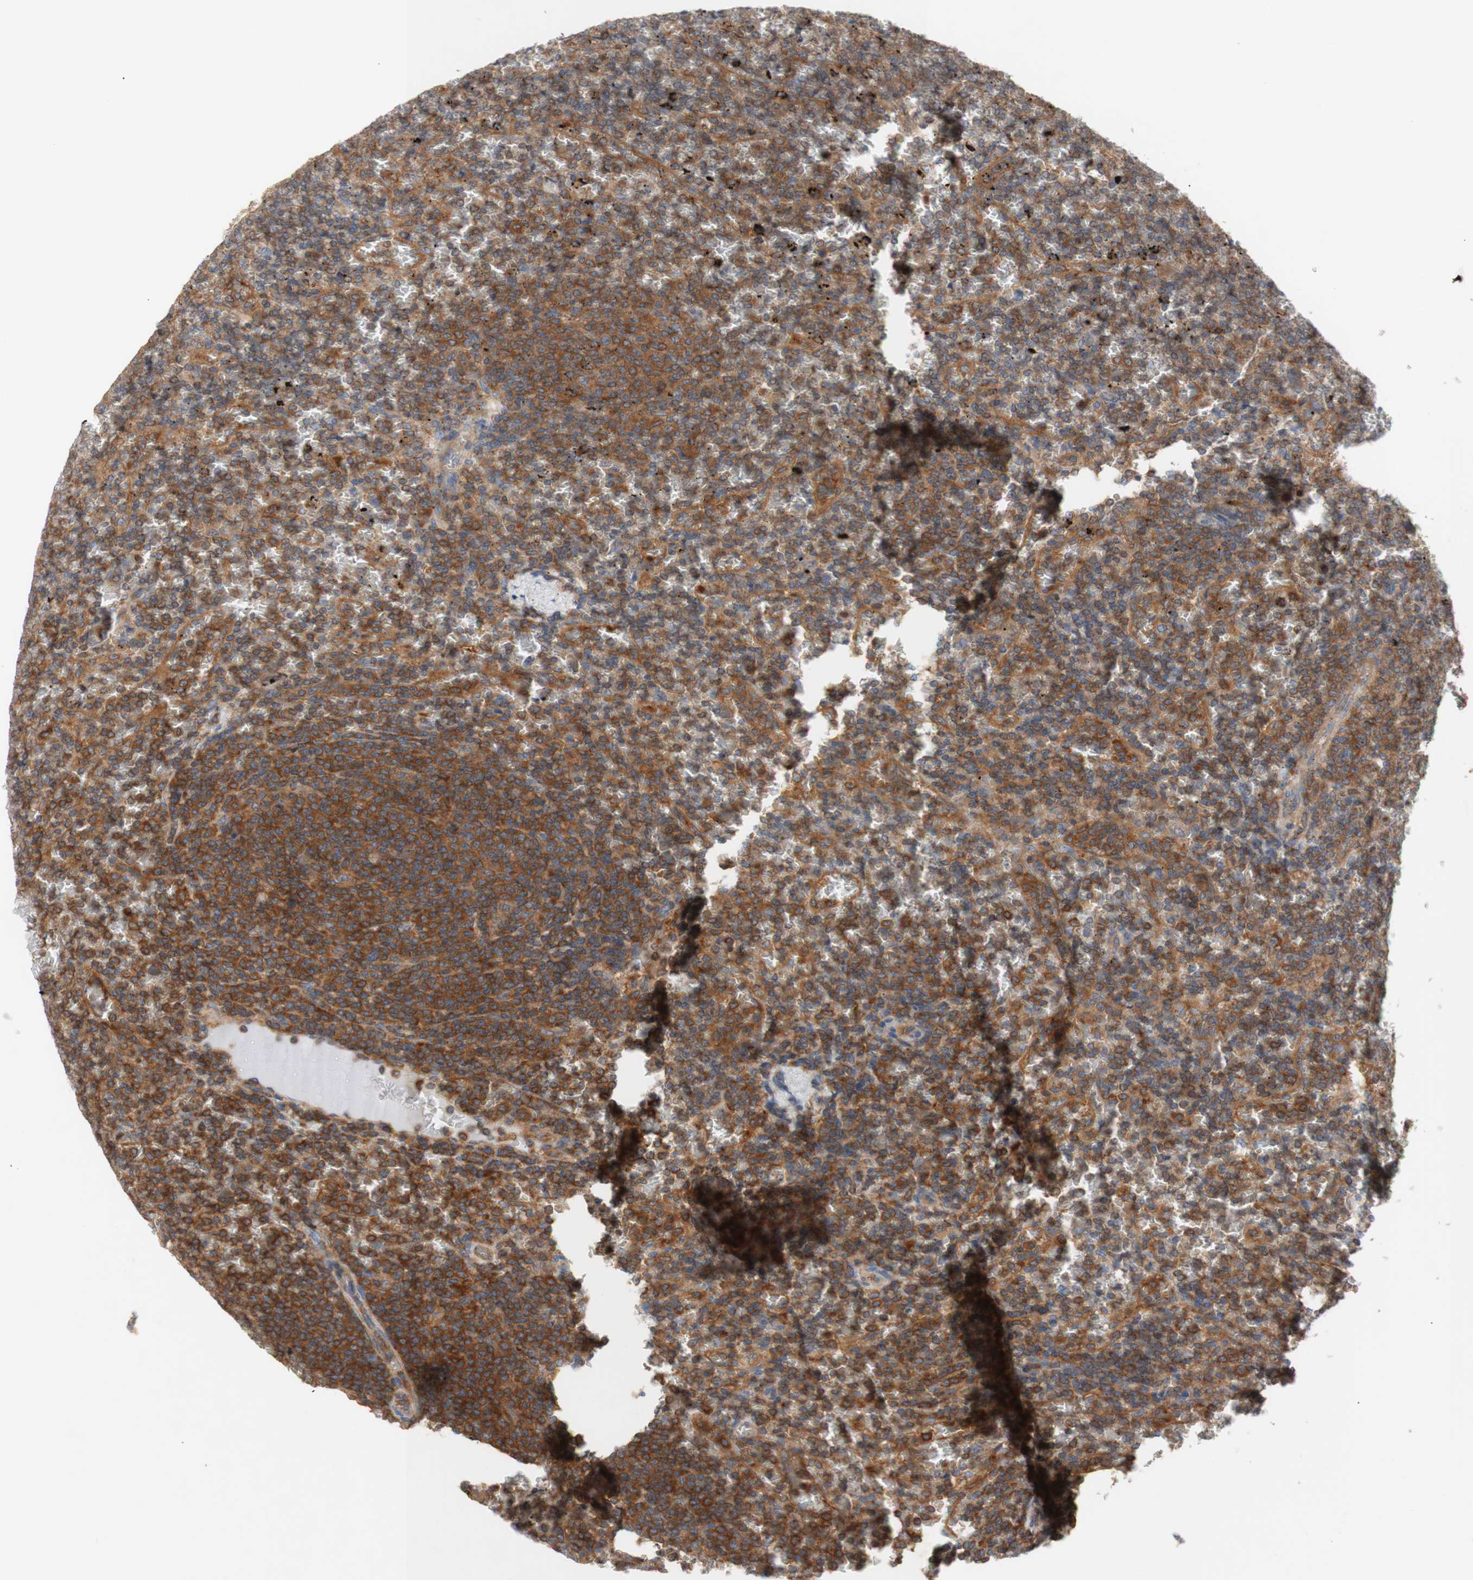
{"staining": {"intensity": "moderate", "quantity": "25%-75%", "location": "cytoplasmic/membranous"}, "tissue": "lymphoma", "cell_type": "Tumor cells", "image_type": "cancer", "snomed": [{"axis": "morphology", "description": "Malignant lymphoma, non-Hodgkin's type, Low grade"}, {"axis": "topography", "description": "Spleen"}], "caption": "Protein expression analysis of lymphoma reveals moderate cytoplasmic/membranous staining in about 25%-75% of tumor cells.", "gene": "IKBKG", "patient": {"sex": "female", "age": 77}}